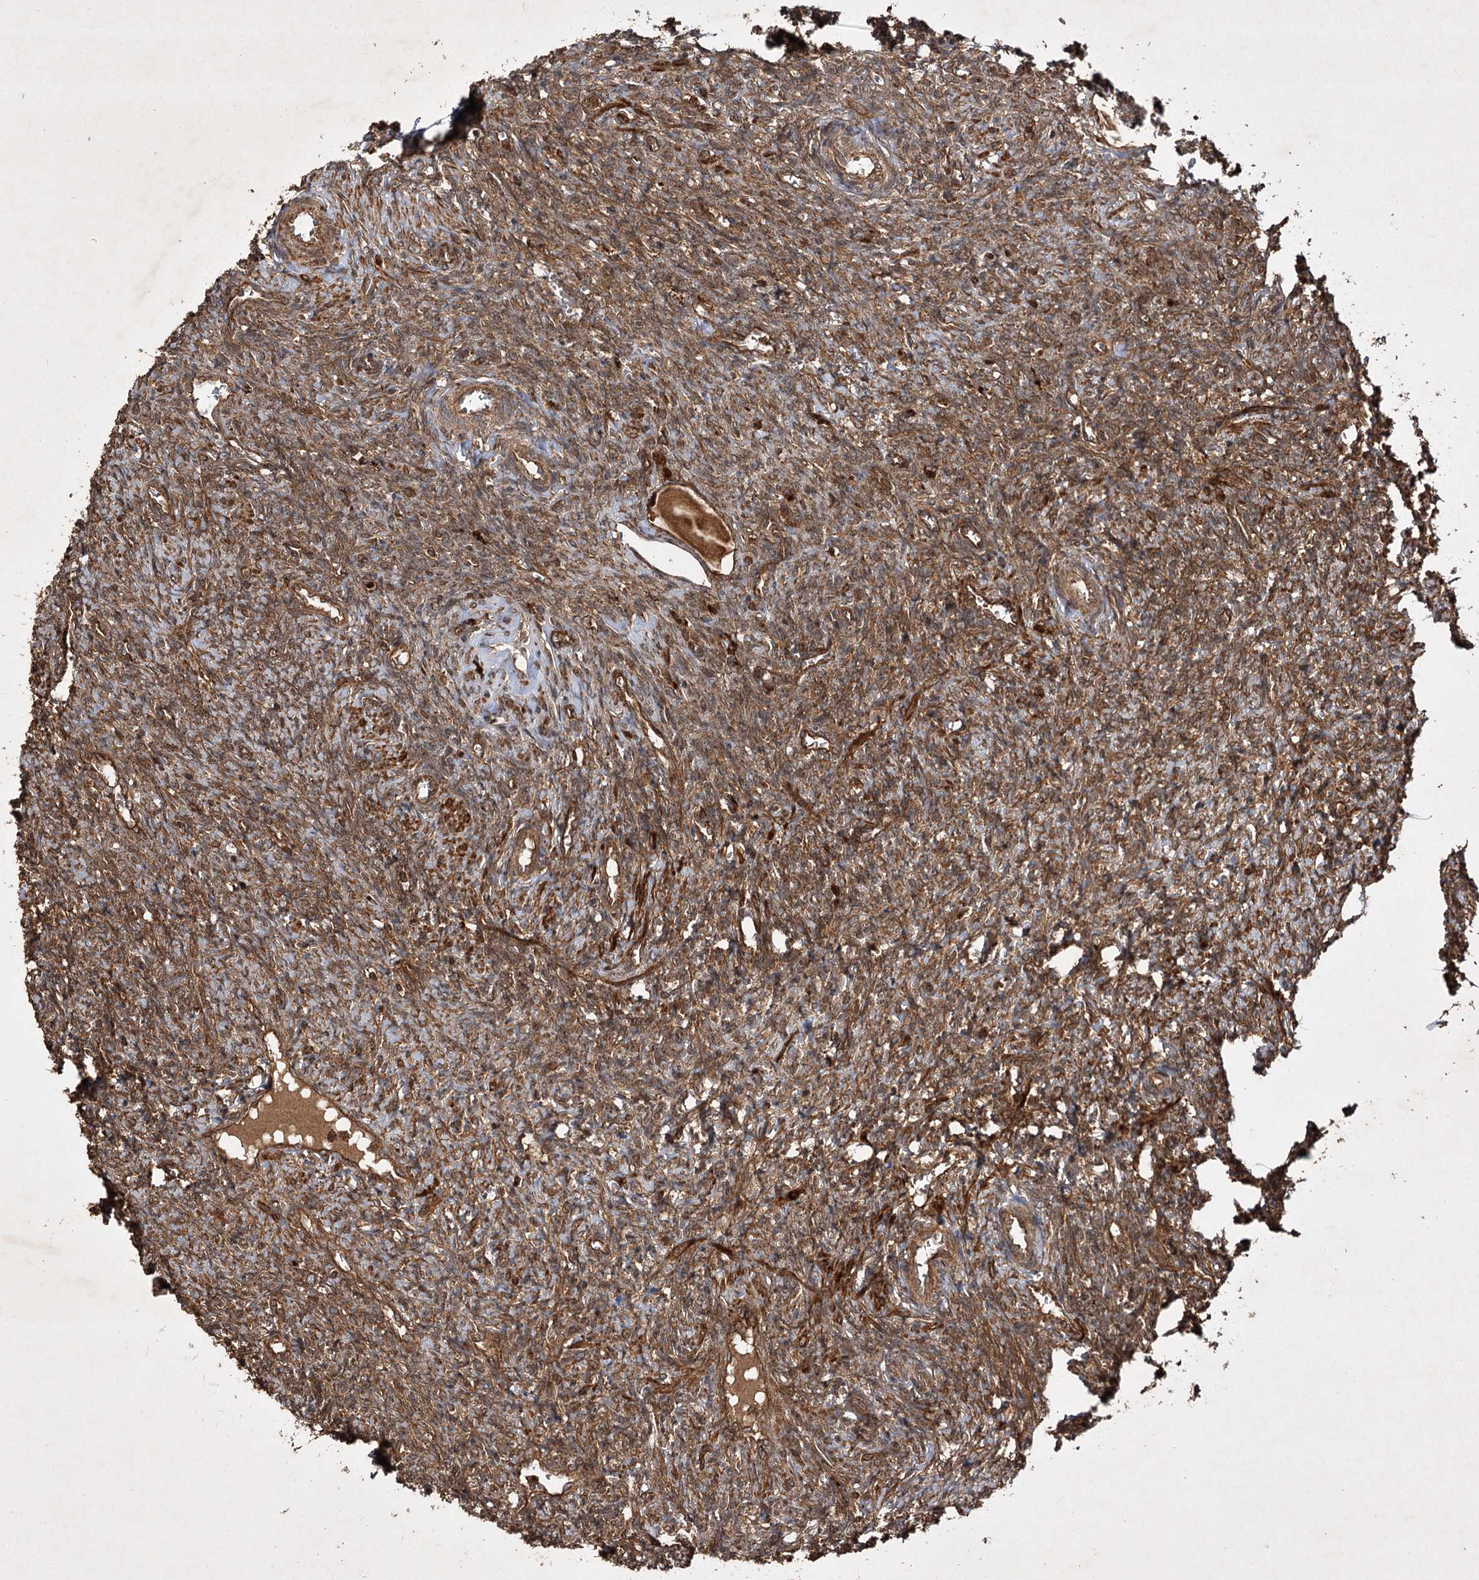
{"staining": {"intensity": "strong", "quantity": ">75%", "location": "cytoplasmic/membranous"}, "tissue": "ovary", "cell_type": "Follicle cells", "image_type": "normal", "snomed": [{"axis": "morphology", "description": "Normal tissue, NOS"}, {"axis": "topography", "description": "Ovary"}], "caption": "Protein positivity by immunohistochemistry demonstrates strong cytoplasmic/membranous positivity in about >75% of follicle cells in unremarkable ovary. (DAB IHC, brown staining for protein, blue staining for nuclei).", "gene": "DNAJC13", "patient": {"sex": "female", "age": 41}}